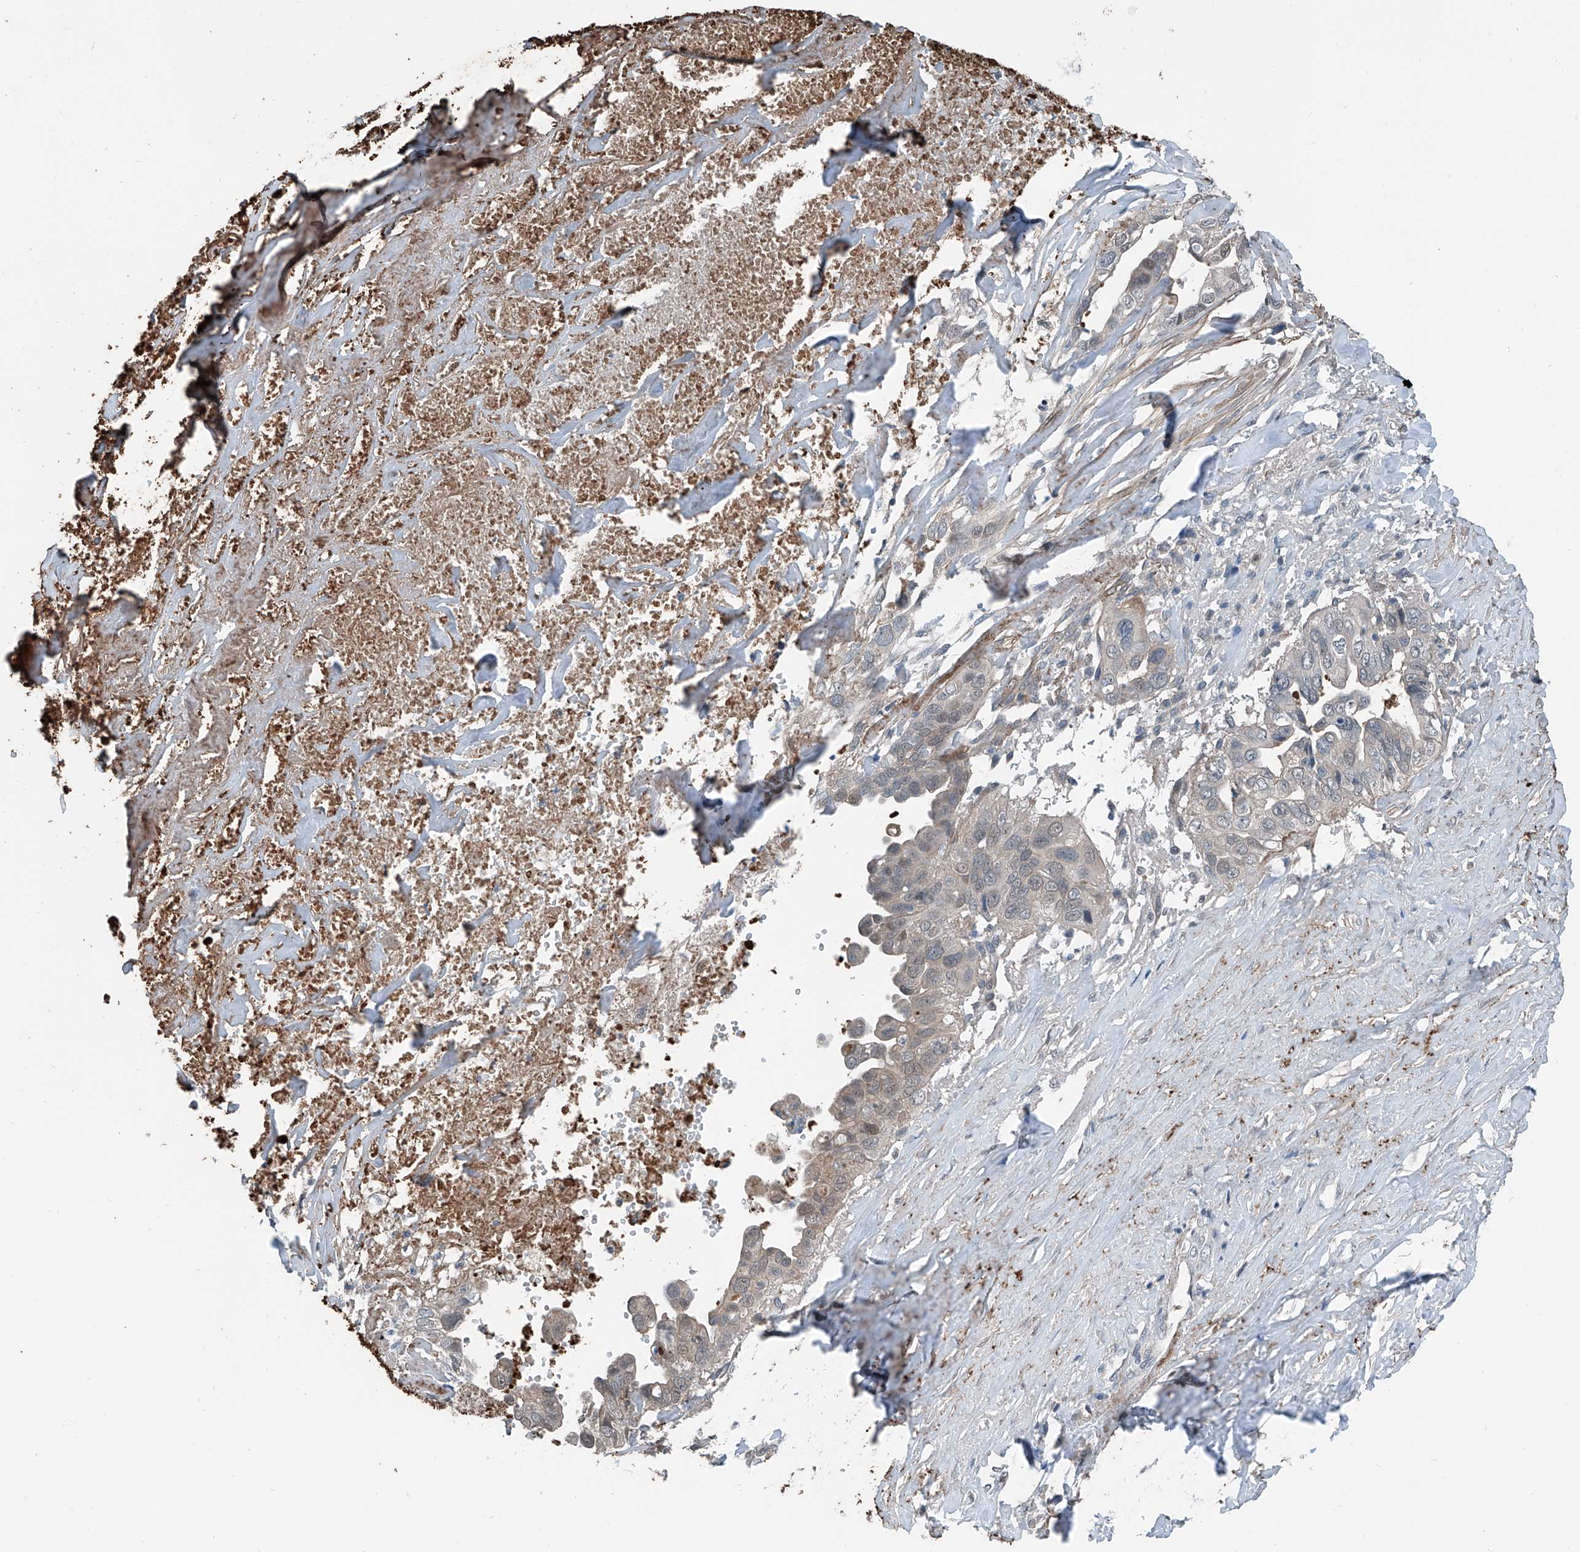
{"staining": {"intensity": "weak", "quantity": "<25%", "location": "cytoplasmic/membranous"}, "tissue": "liver cancer", "cell_type": "Tumor cells", "image_type": "cancer", "snomed": [{"axis": "morphology", "description": "Cholangiocarcinoma"}, {"axis": "topography", "description": "Liver"}], "caption": "Immunohistochemistry (IHC) of liver cancer (cholangiocarcinoma) demonstrates no staining in tumor cells.", "gene": "HSPA6", "patient": {"sex": "female", "age": 79}}